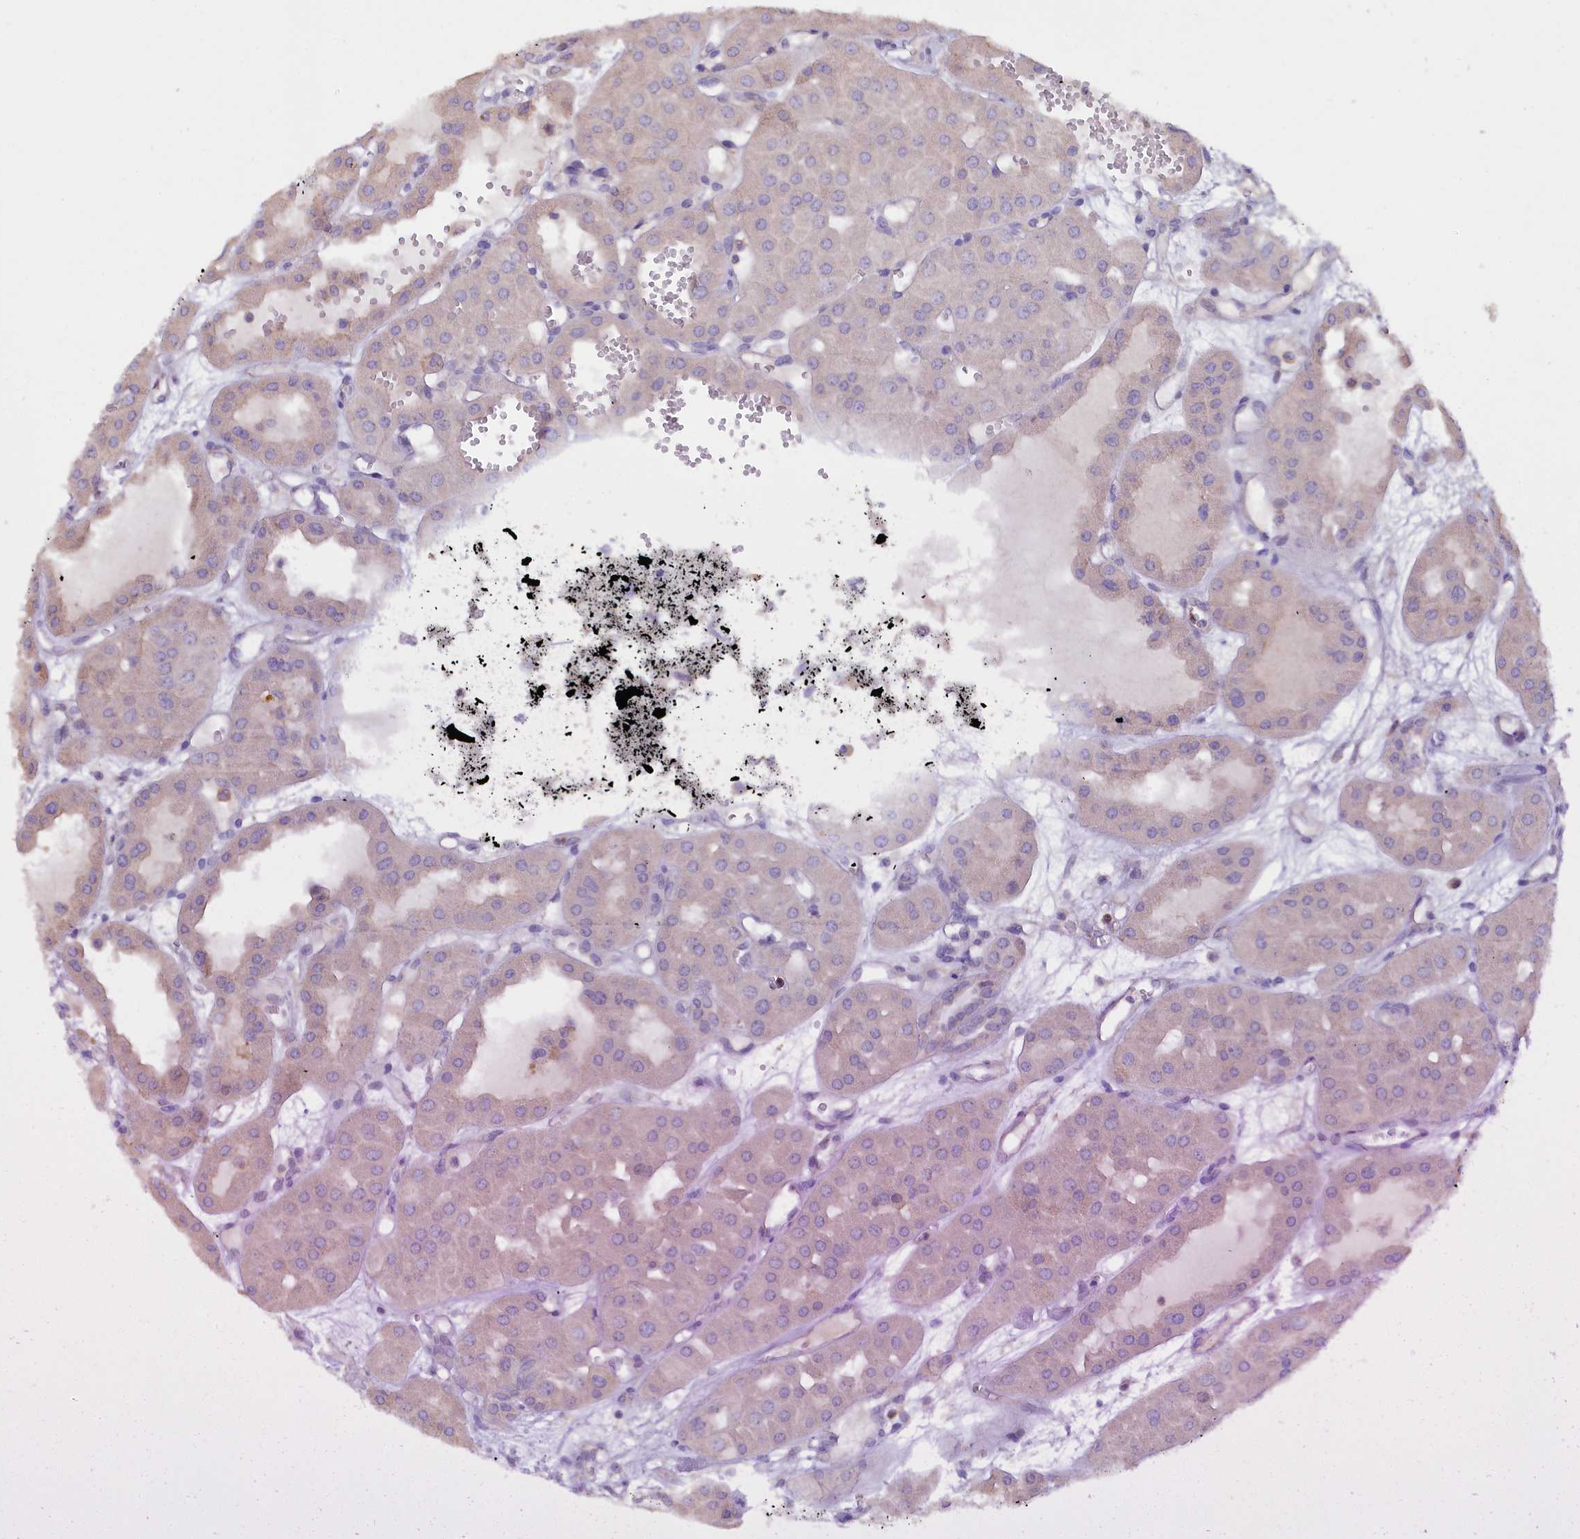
{"staining": {"intensity": "weak", "quantity": ">75%", "location": "cytoplasmic/membranous"}, "tissue": "renal cancer", "cell_type": "Tumor cells", "image_type": "cancer", "snomed": [{"axis": "morphology", "description": "Carcinoma, NOS"}, {"axis": "topography", "description": "Kidney"}], "caption": "The histopathology image demonstrates staining of renal cancer (carcinoma), revealing weak cytoplasmic/membranous protein expression (brown color) within tumor cells. Nuclei are stained in blue.", "gene": "RPUSD3", "patient": {"sex": "female", "age": 75}}